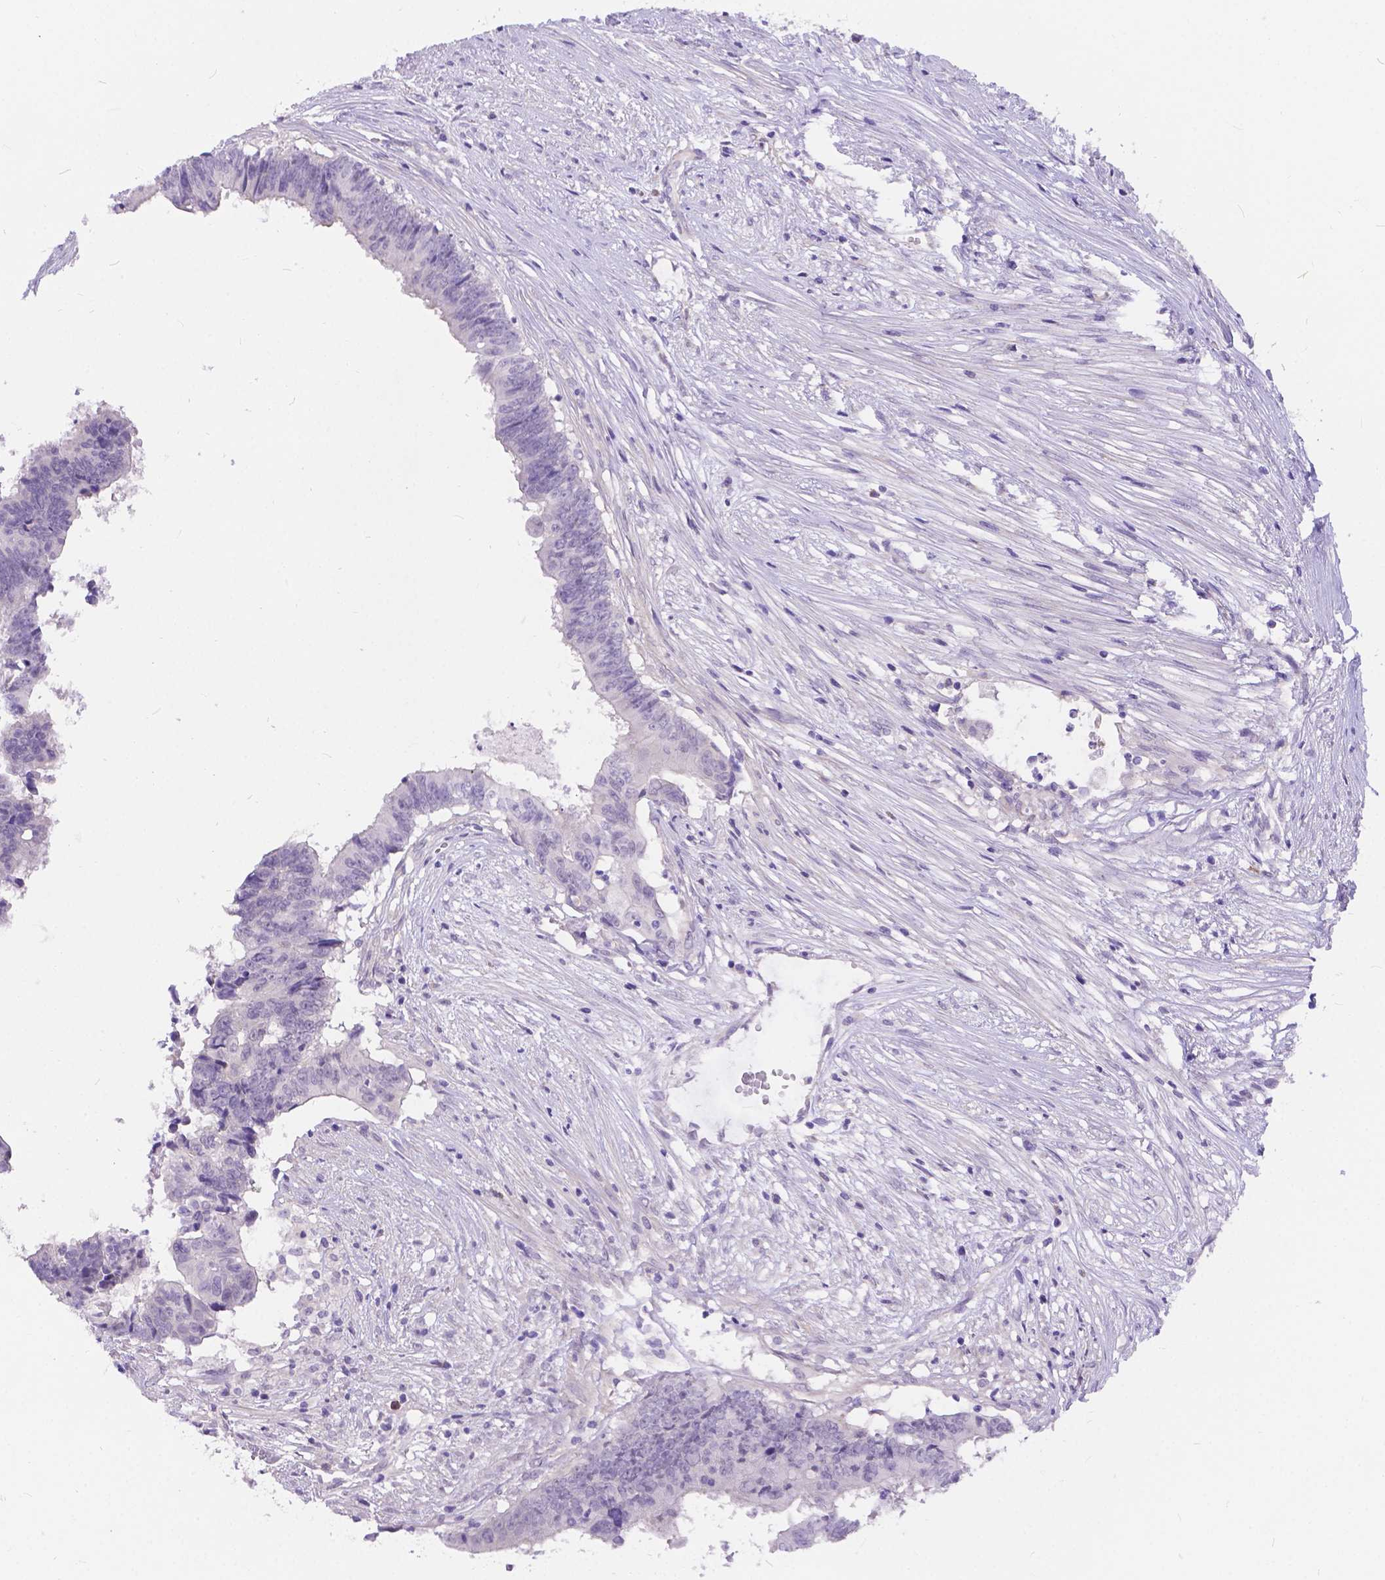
{"staining": {"intensity": "negative", "quantity": "none", "location": "none"}, "tissue": "colorectal cancer", "cell_type": "Tumor cells", "image_type": "cancer", "snomed": [{"axis": "morphology", "description": "Adenocarcinoma, NOS"}, {"axis": "topography", "description": "Colon"}], "caption": "High magnification brightfield microscopy of adenocarcinoma (colorectal) stained with DAB (3,3'-diaminobenzidine) (brown) and counterstained with hematoxylin (blue): tumor cells show no significant staining.", "gene": "DLEC1", "patient": {"sex": "female", "age": 82}}